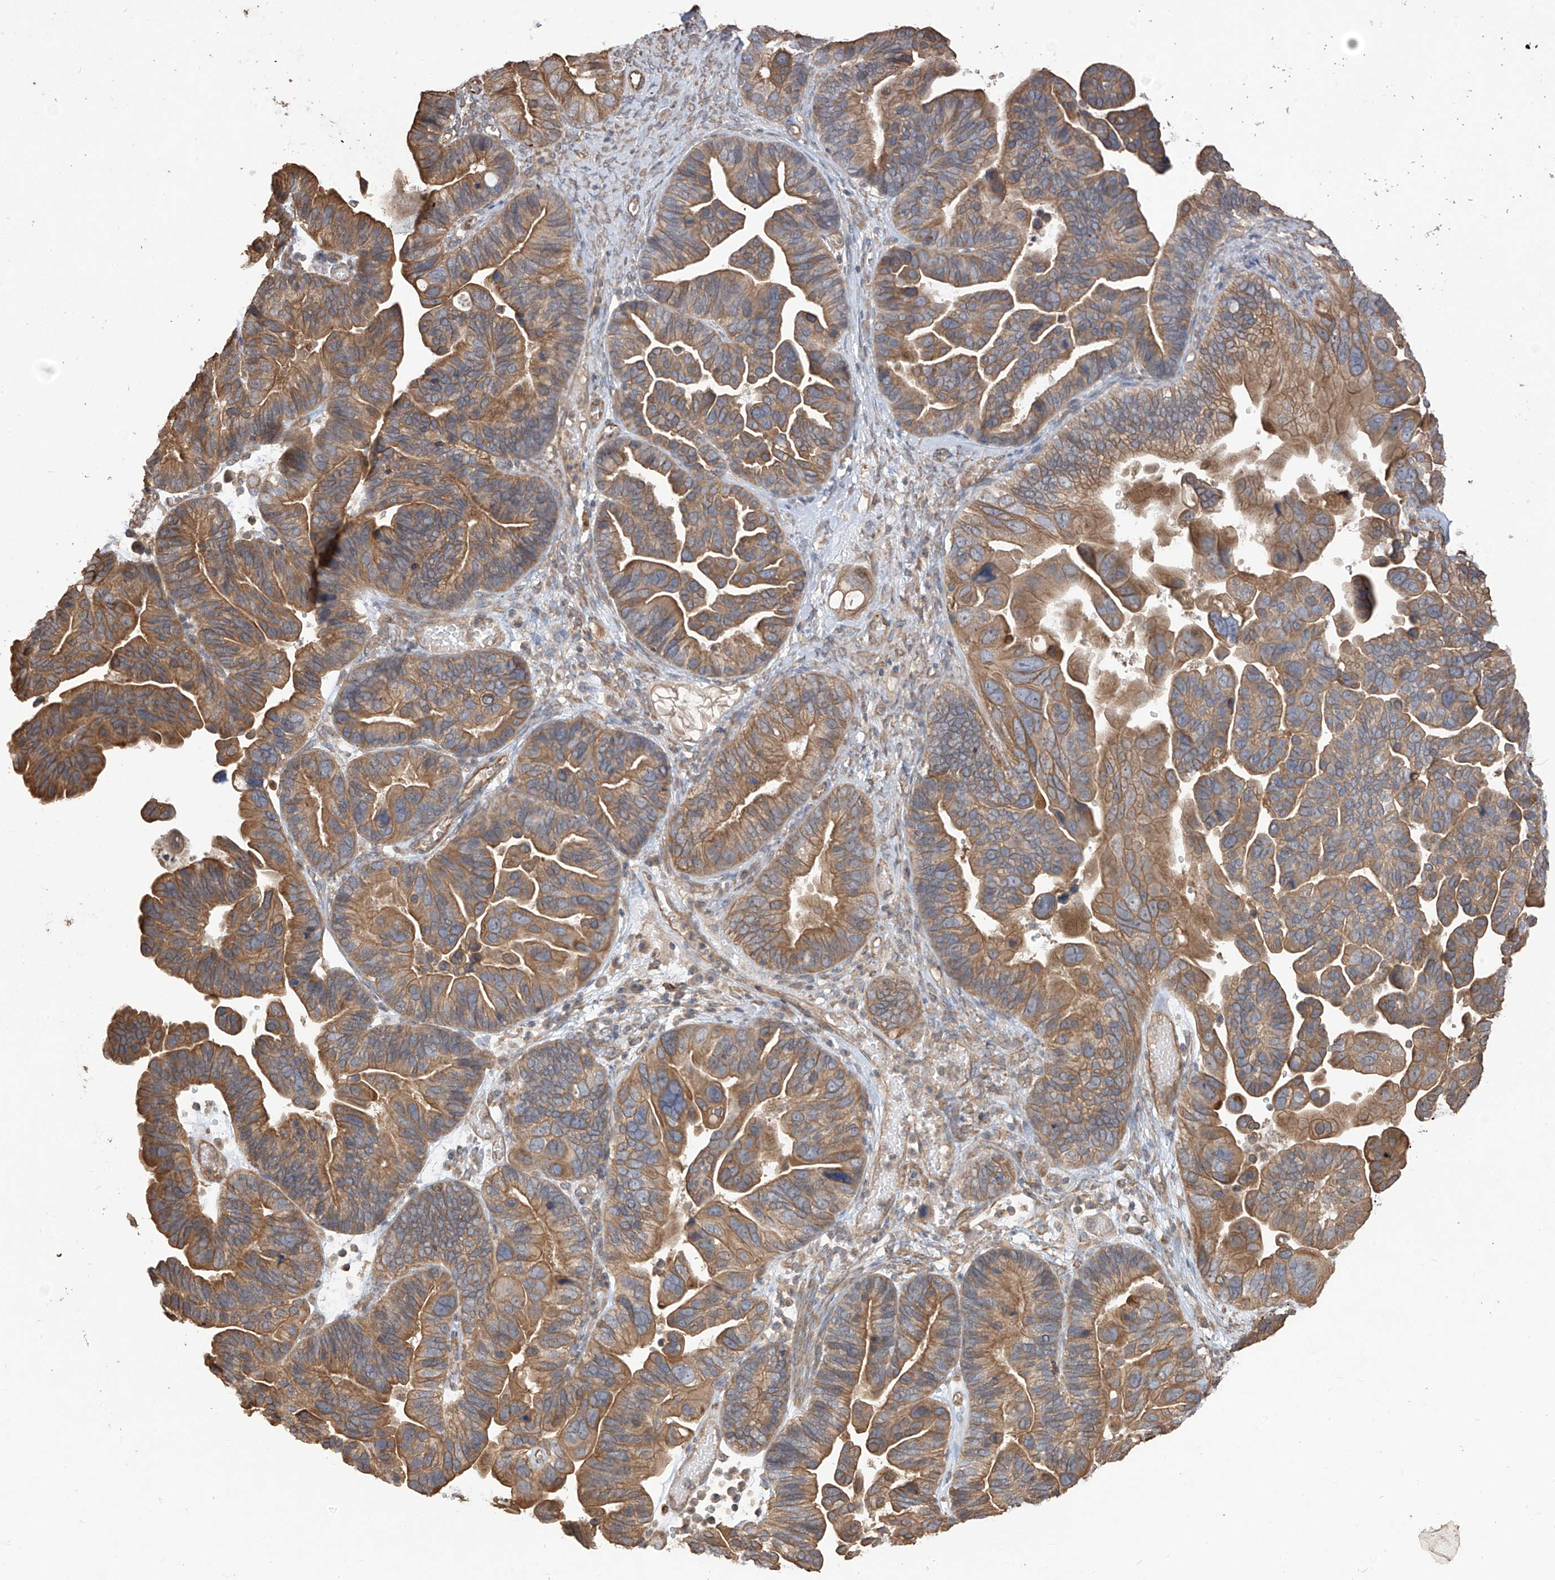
{"staining": {"intensity": "moderate", "quantity": ">75%", "location": "cytoplasmic/membranous"}, "tissue": "ovarian cancer", "cell_type": "Tumor cells", "image_type": "cancer", "snomed": [{"axis": "morphology", "description": "Cystadenocarcinoma, serous, NOS"}, {"axis": "topography", "description": "Ovary"}], "caption": "Moderate cytoplasmic/membranous protein staining is identified in about >75% of tumor cells in ovarian cancer (serous cystadenocarcinoma).", "gene": "AGBL5", "patient": {"sex": "female", "age": 56}}